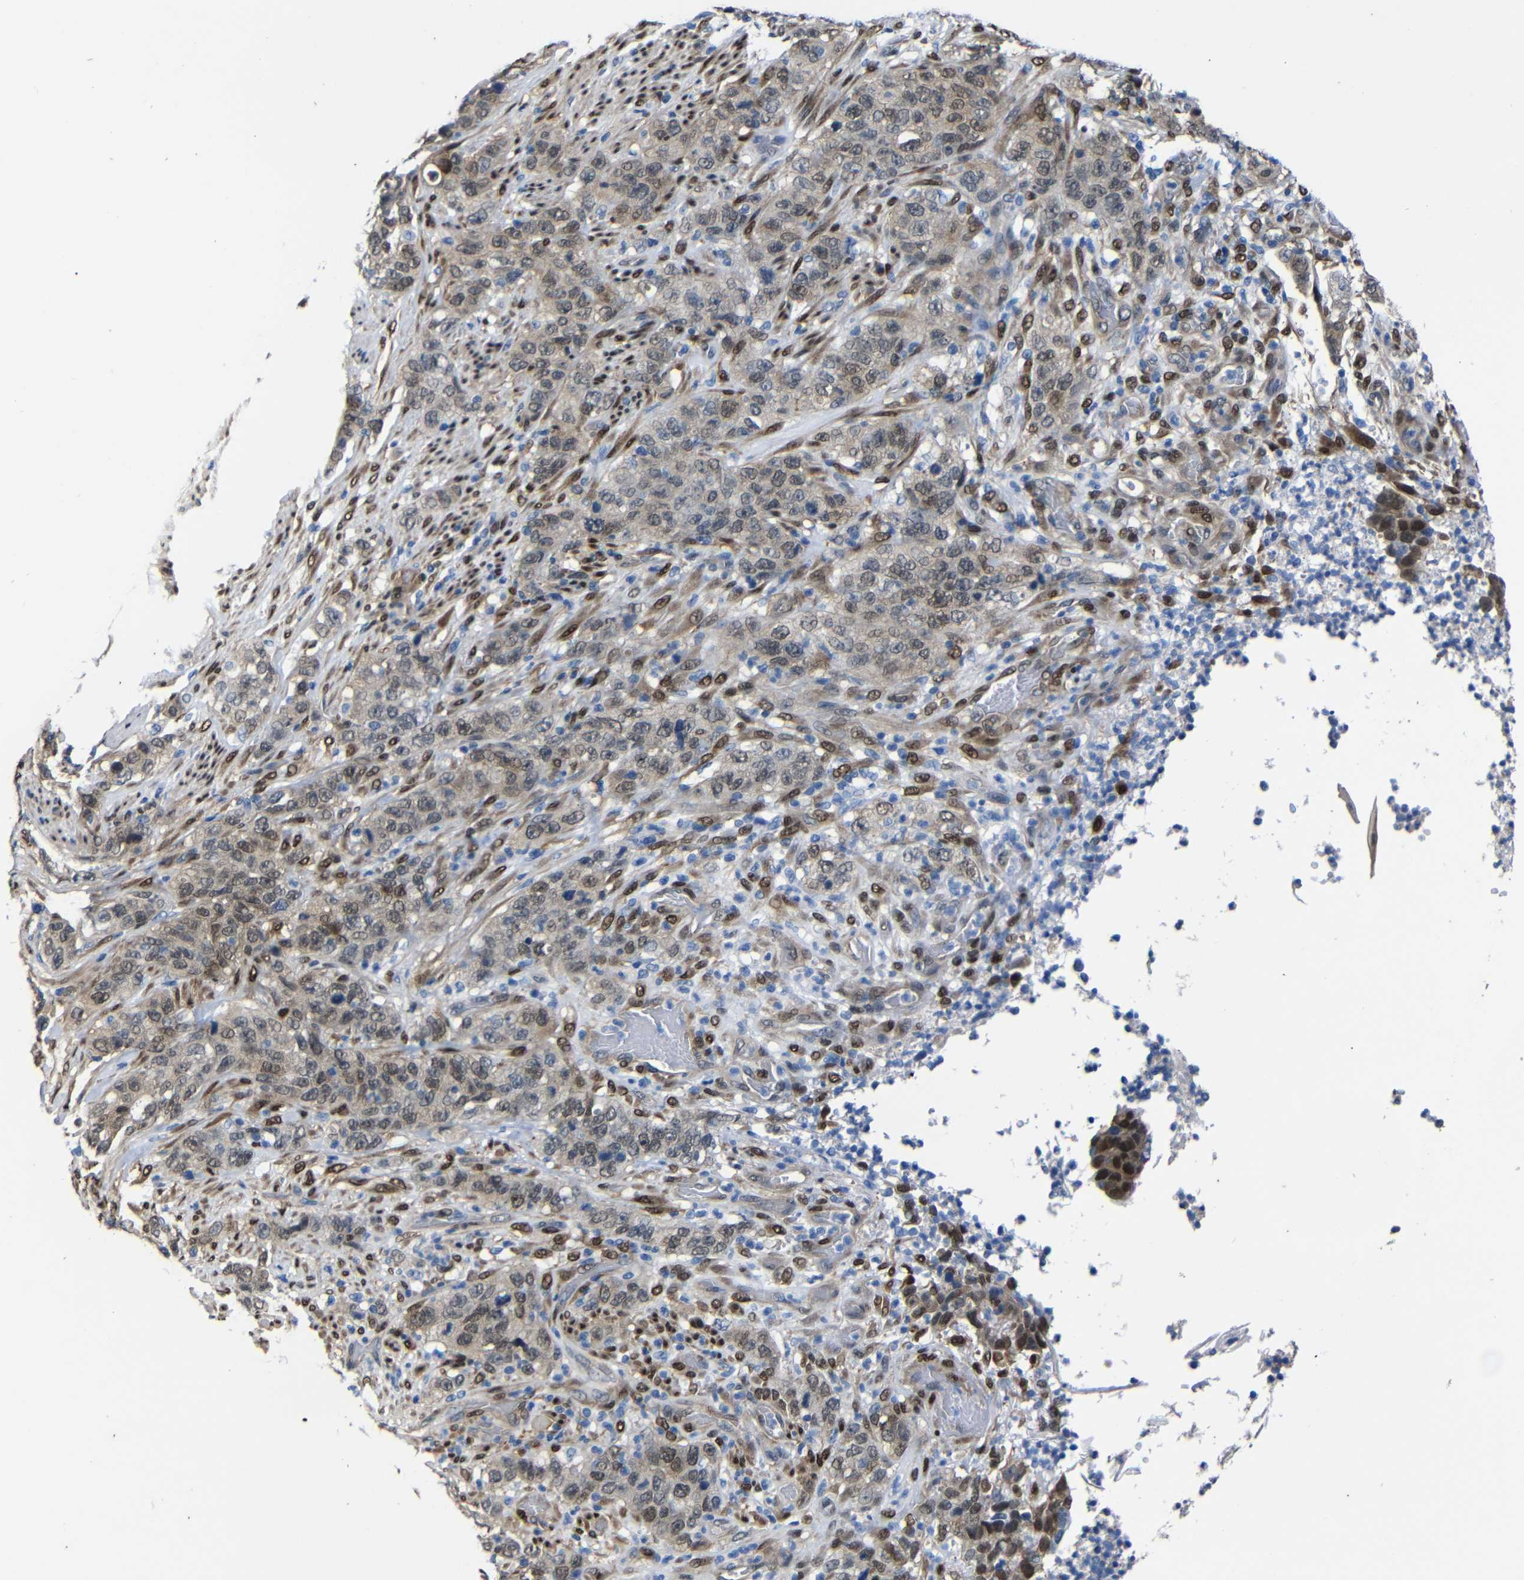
{"staining": {"intensity": "weak", "quantity": ">75%", "location": "cytoplasmic/membranous,nuclear"}, "tissue": "stomach cancer", "cell_type": "Tumor cells", "image_type": "cancer", "snomed": [{"axis": "morphology", "description": "Adenocarcinoma, NOS"}, {"axis": "topography", "description": "Stomach"}], "caption": "The image demonstrates a brown stain indicating the presence of a protein in the cytoplasmic/membranous and nuclear of tumor cells in stomach adenocarcinoma.", "gene": "YAP1", "patient": {"sex": "male", "age": 48}}